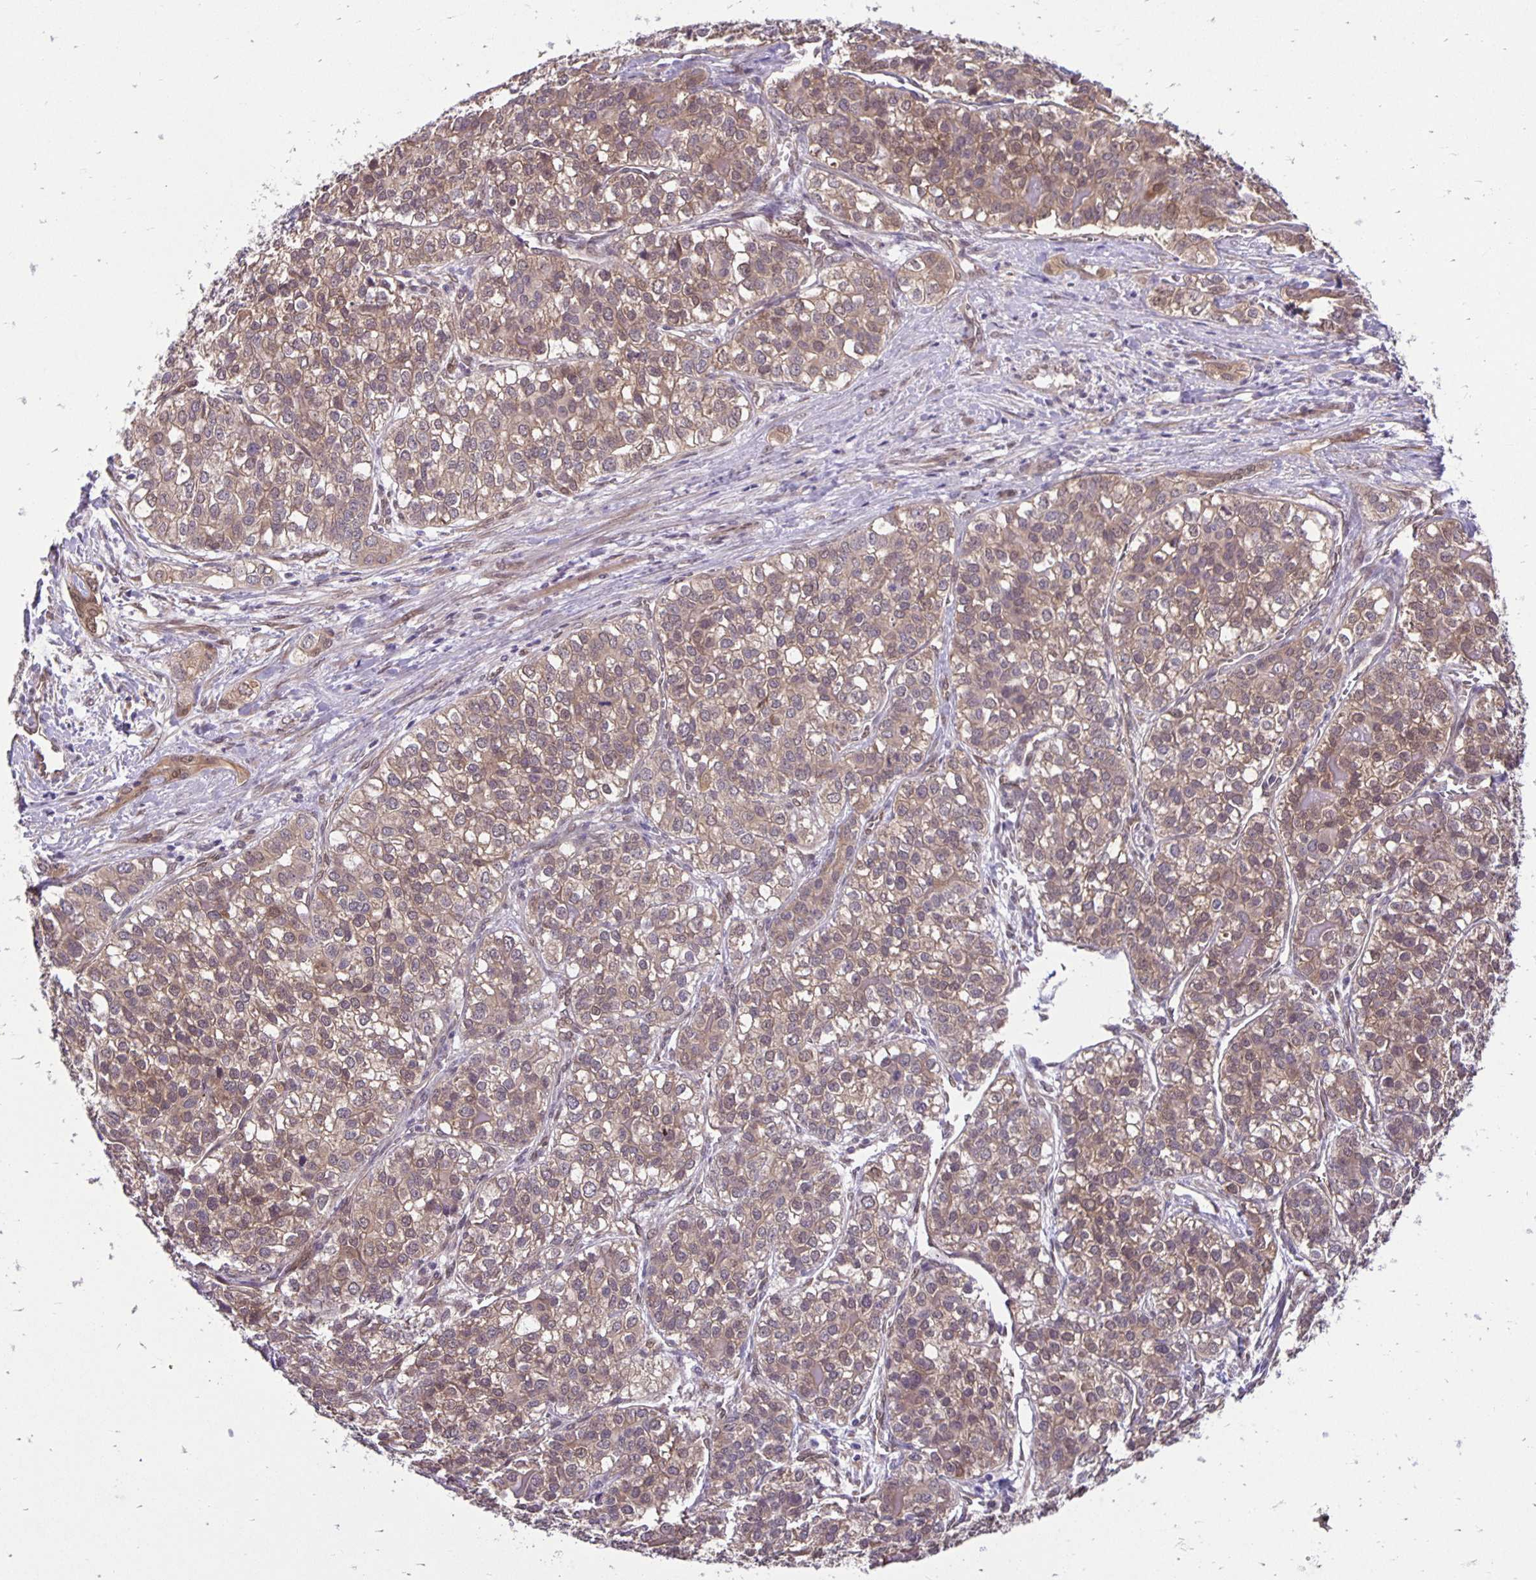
{"staining": {"intensity": "moderate", "quantity": ">75%", "location": "cytoplasmic/membranous"}, "tissue": "liver cancer", "cell_type": "Tumor cells", "image_type": "cancer", "snomed": [{"axis": "morphology", "description": "Cholangiocarcinoma"}, {"axis": "topography", "description": "Liver"}], "caption": "Liver cholangiocarcinoma tissue demonstrates moderate cytoplasmic/membranous positivity in approximately >75% of tumor cells, visualized by immunohistochemistry.", "gene": "TAX1BP3", "patient": {"sex": "male", "age": 56}}